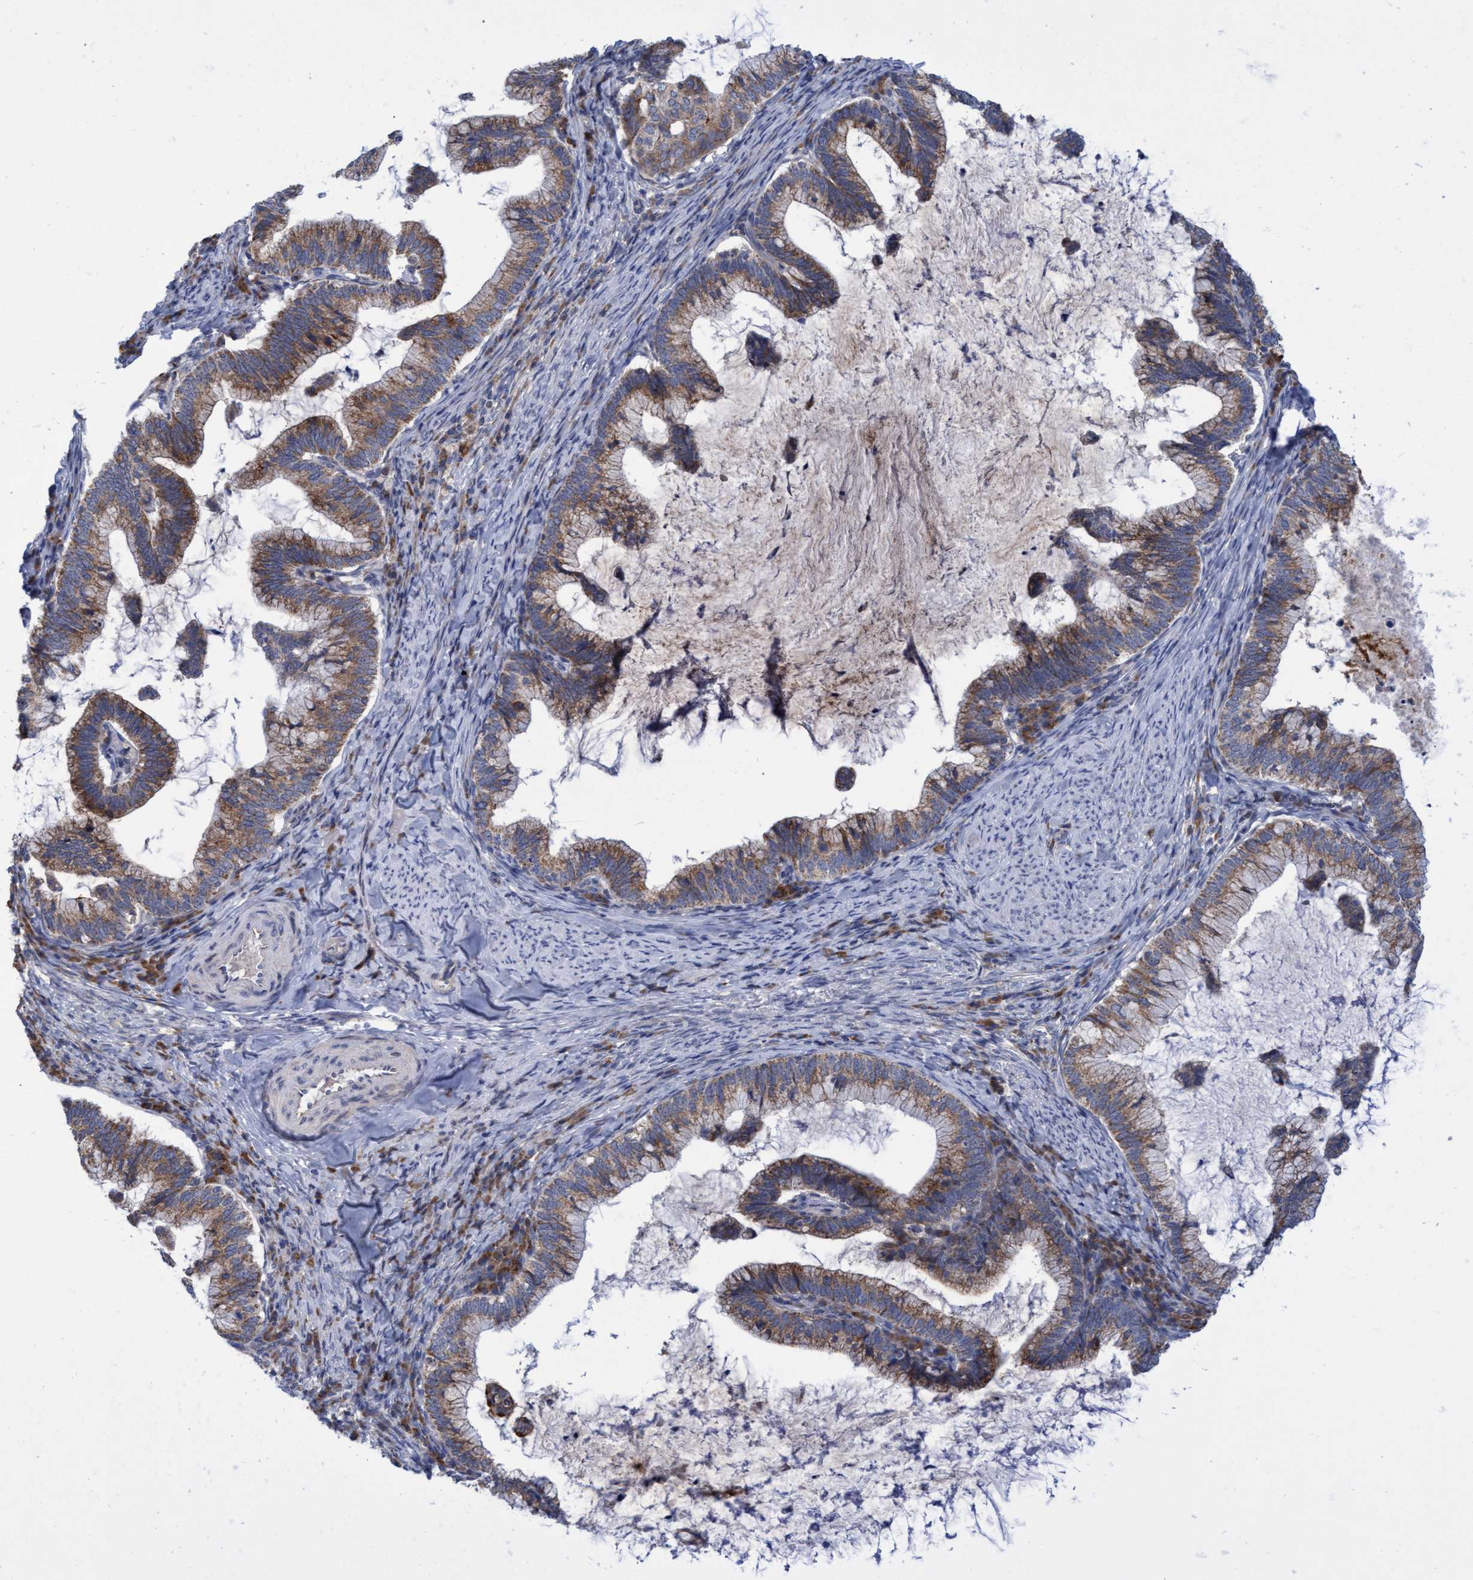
{"staining": {"intensity": "moderate", "quantity": ">75%", "location": "cytoplasmic/membranous"}, "tissue": "cervical cancer", "cell_type": "Tumor cells", "image_type": "cancer", "snomed": [{"axis": "morphology", "description": "Adenocarcinoma, NOS"}, {"axis": "topography", "description": "Cervix"}], "caption": "Immunohistochemistry (IHC) micrograph of neoplastic tissue: human cervical adenocarcinoma stained using immunohistochemistry (IHC) demonstrates medium levels of moderate protein expression localized specifically in the cytoplasmic/membranous of tumor cells, appearing as a cytoplasmic/membranous brown color.", "gene": "NAT16", "patient": {"sex": "female", "age": 36}}